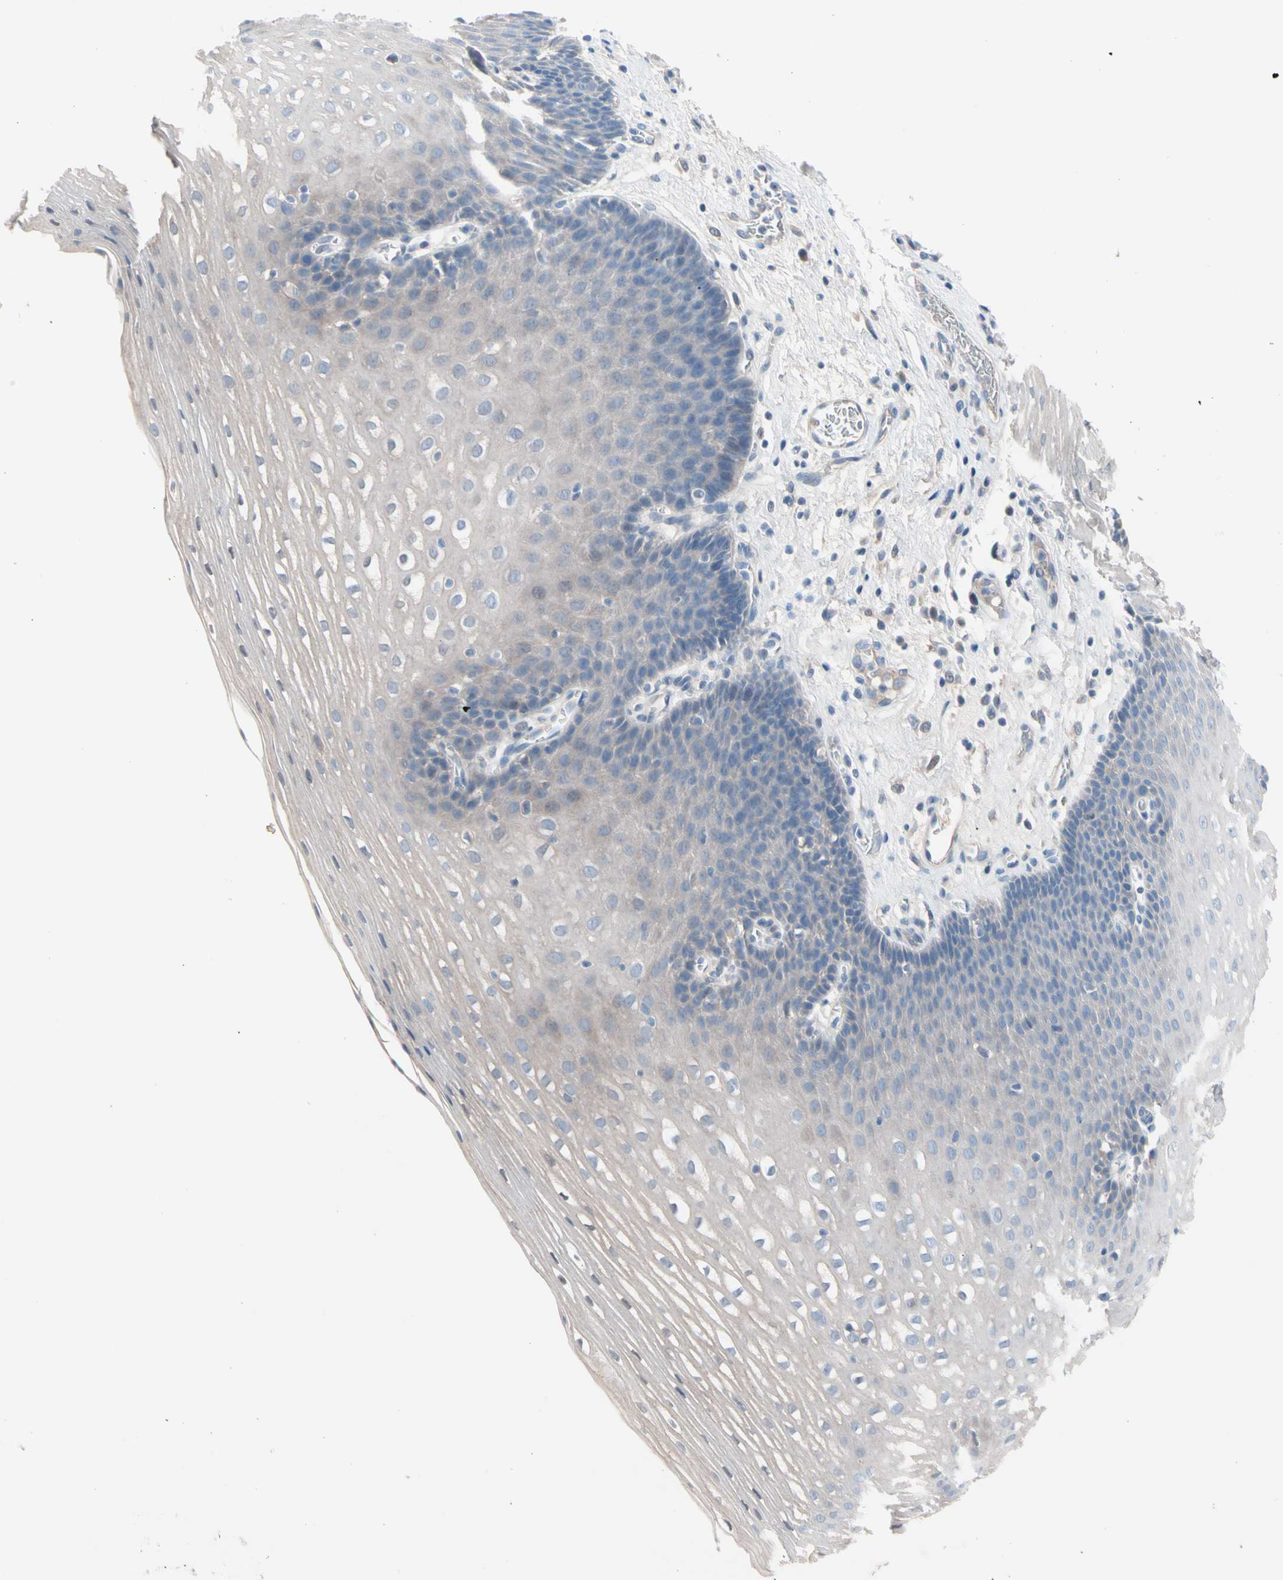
{"staining": {"intensity": "weak", "quantity": "<25%", "location": "cytoplasmic/membranous"}, "tissue": "esophagus", "cell_type": "Squamous epithelial cells", "image_type": "normal", "snomed": [{"axis": "morphology", "description": "Normal tissue, NOS"}, {"axis": "topography", "description": "Esophagus"}], "caption": "Protein analysis of unremarkable esophagus reveals no significant staining in squamous epithelial cells.", "gene": "CASQ1", "patient": {"sex": "male", "age": 48}}